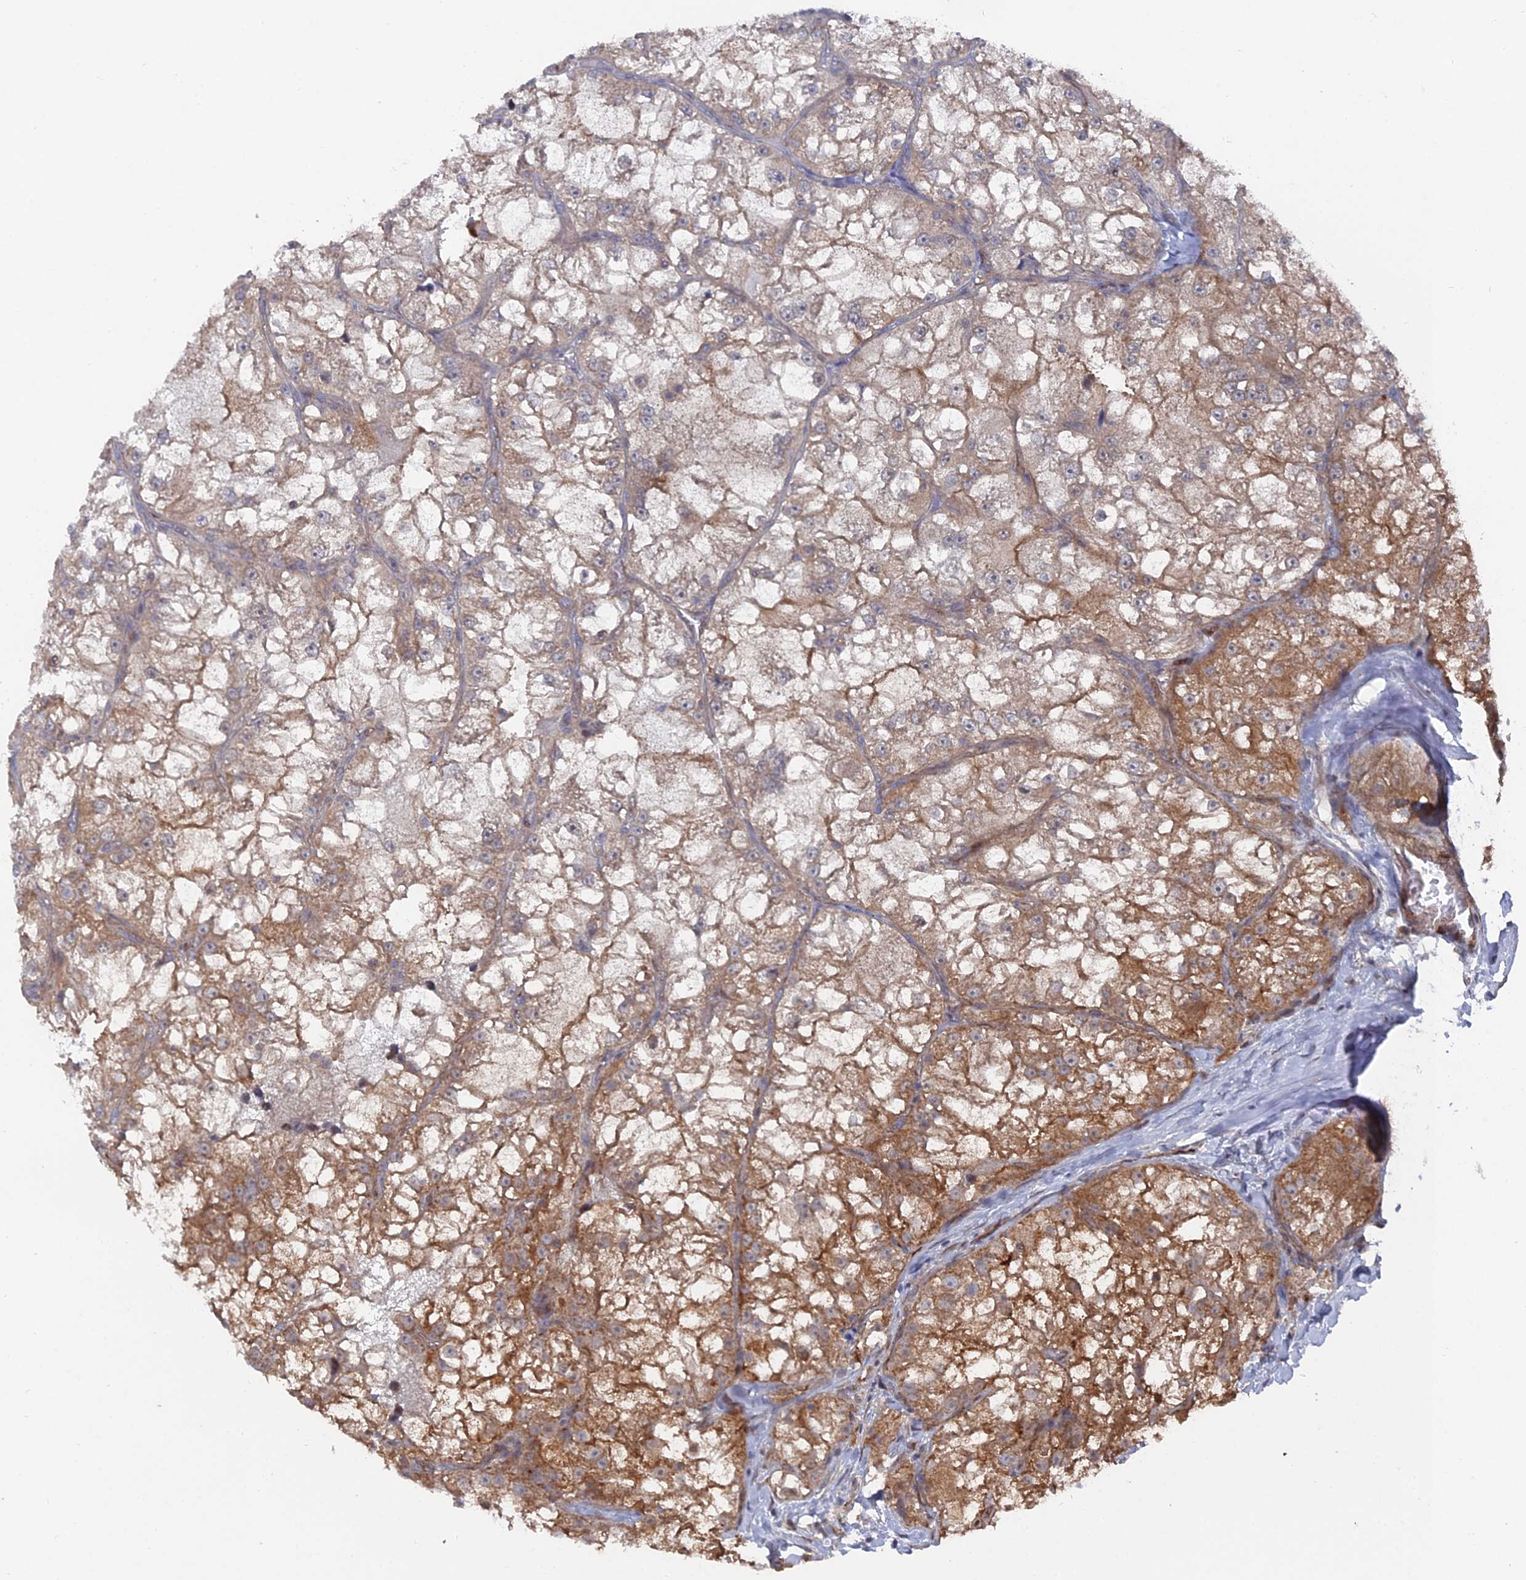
{"staining": {"intensity": "moderate", "quantity": "25%-75%", "location": "cytoplasmic/membranous"}, "tissue": "renal cancer", "cell_type": "Tumor cells", "image_type": "cancer", "snomed": [{"axis": "morphology", "description": "Adenocarcinoma, NOS"}, {"axis": "topography", "description": "Kidney"}], "caption": "A high-resolution histopathology image shows immunohistochemistry (IHC) staining of renal cancer, which exhibits moderate cytoplasmic/membranous positivity in approximately 25%-75% of tumor cells.", "gene": "UNC5D", "patient": {"sex": "female", "age": 72}}